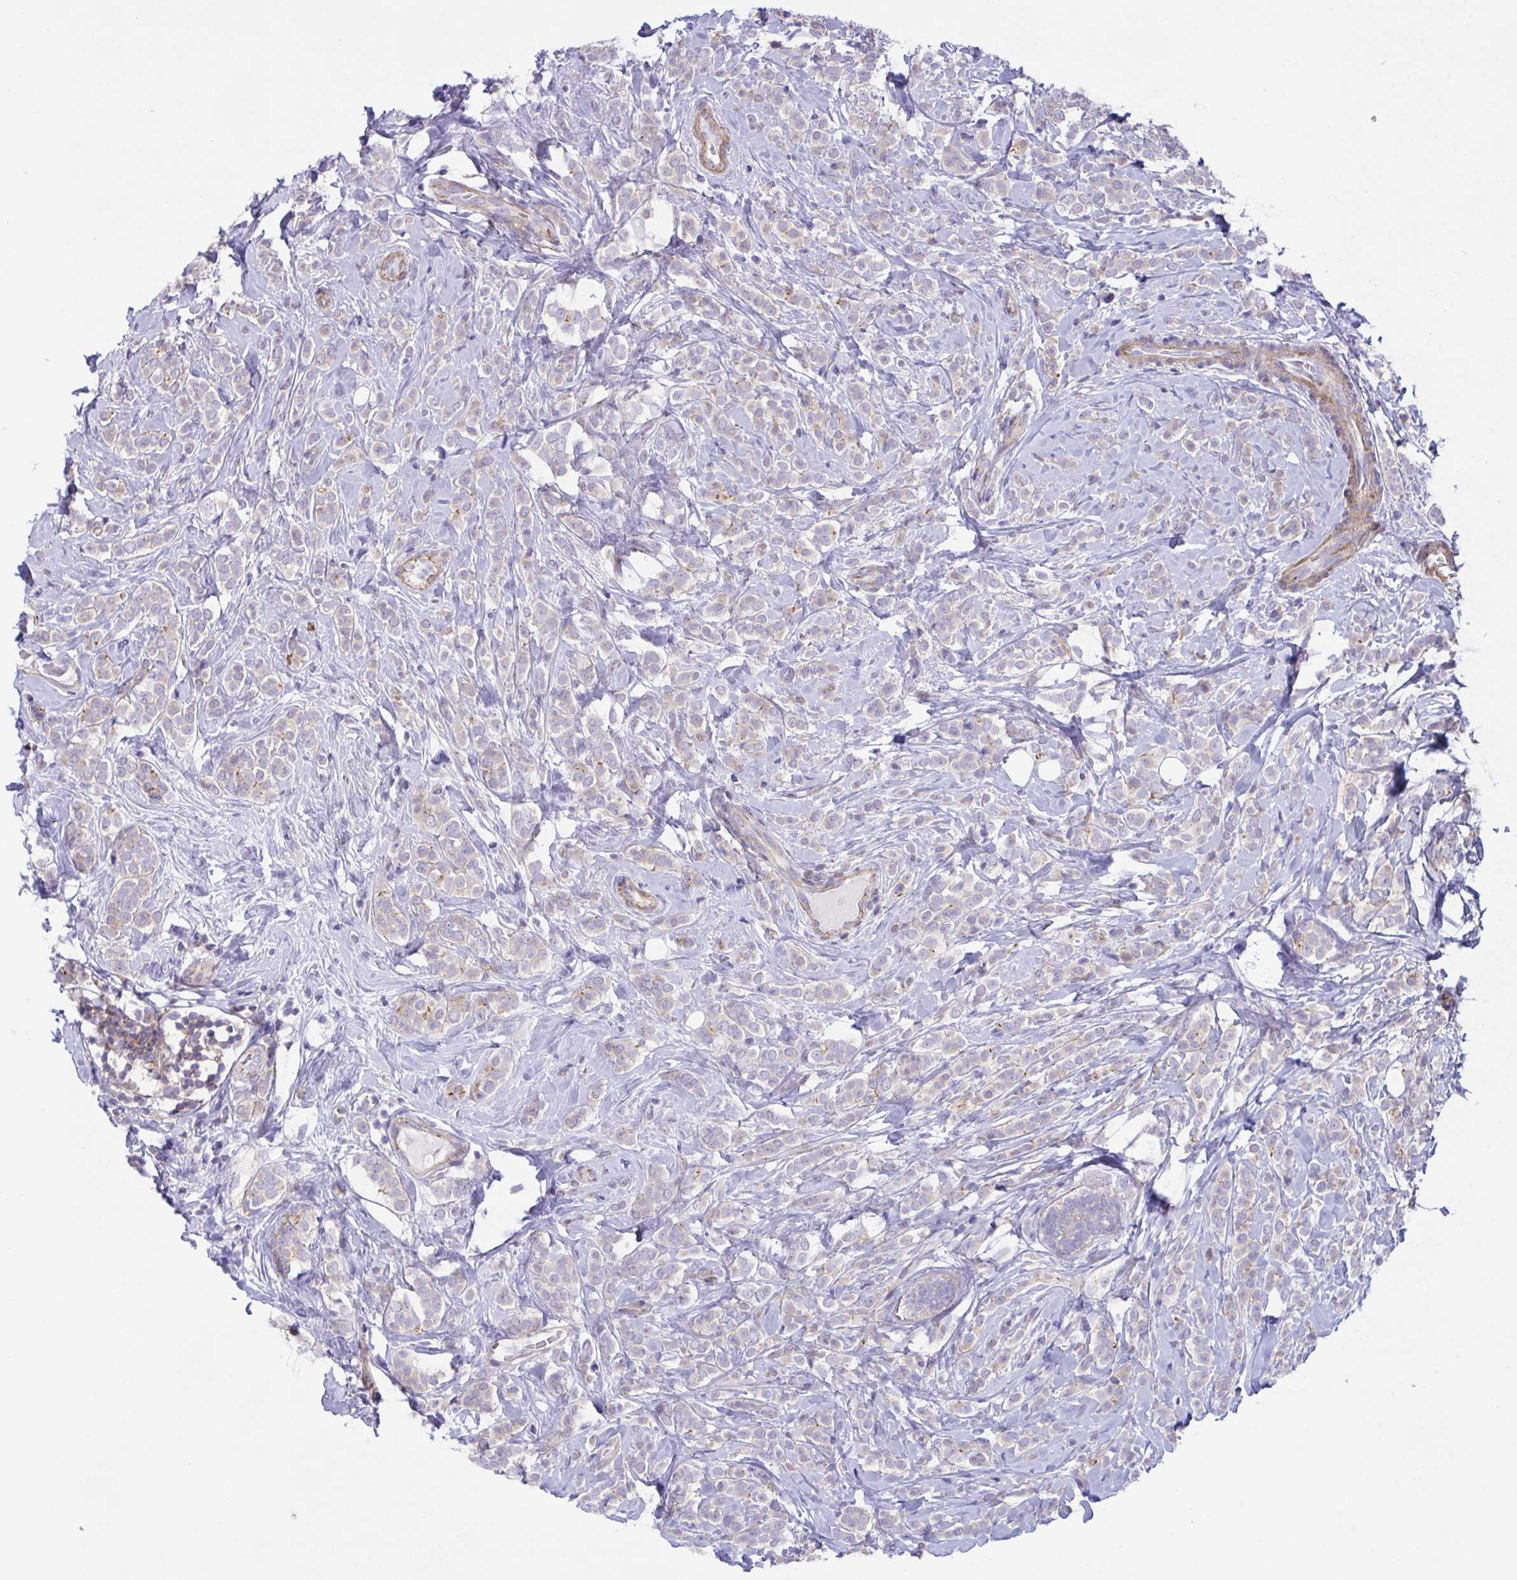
{"staining": {"intensity": "weak", "quantity": "<25%", "location": "cytoplasmic/membranous"}, "tissue": "breast cancer", "cell_type": "Tumor cells", "image_type": "cancer", "snomed": [{"axis": "morphology", "description": "Lobular carcinoma"}, {"axis": "topography", "description": "Breast"}], "caption": "Tumor cells show no significant protein positivity in breast lobular carcinoma.", "gene": "PPIH", "patient": {"sex": "female", "age": 49}}